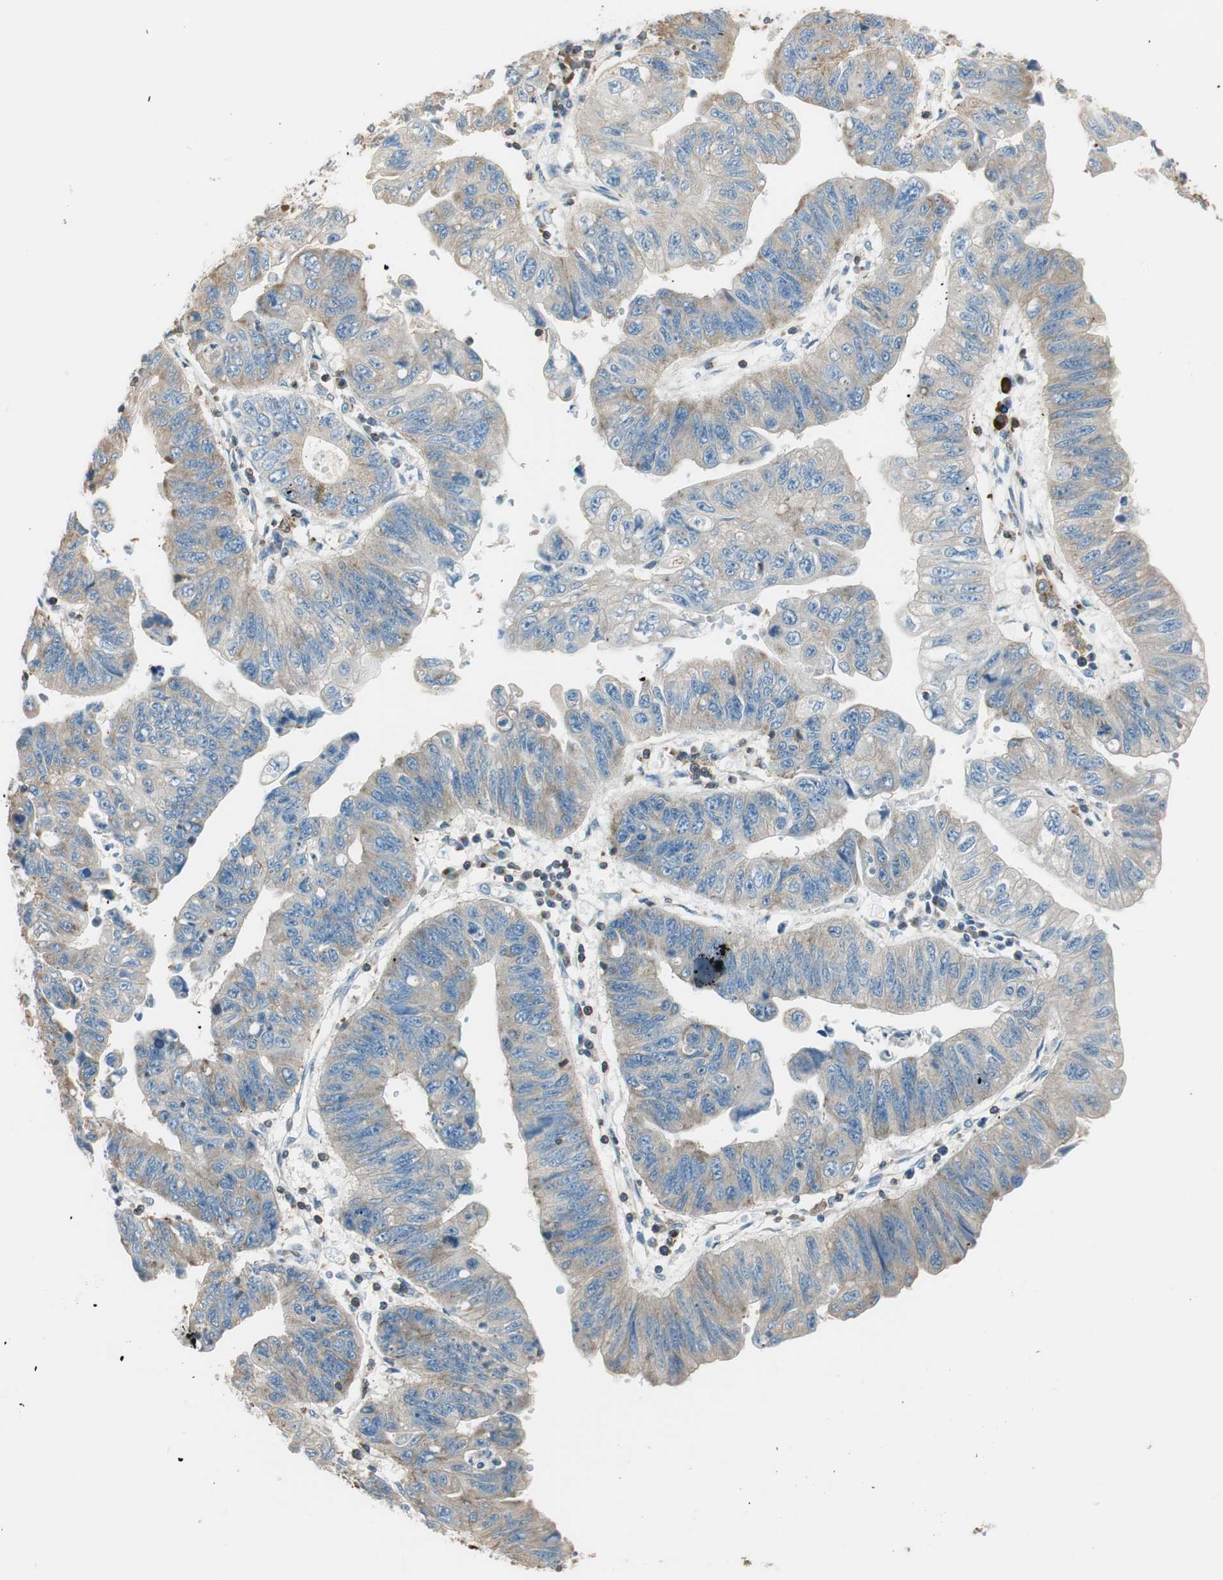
{"staining": {"intensity": "weak", "quantity": ">75%", "location": "cytoplasmic/membranous"}, "tissue": "stomach cancer", "cell_type": "Tumor cells", "image_type": "cancer", "snomed": [{"axis": "morphology", "description": "Adenocarcinoma, NOS"}, {"axis": "topography", "description": "Stomach"}], "caption": "Stomach adenocarcinoma was stained to show a protein in brown. There is low levels of weak cytoplasmic/membranous expression in approximately >75% of tumor cells.", "gene": "PI4K2B", "patient": {"sex": "male", "age": 59}}